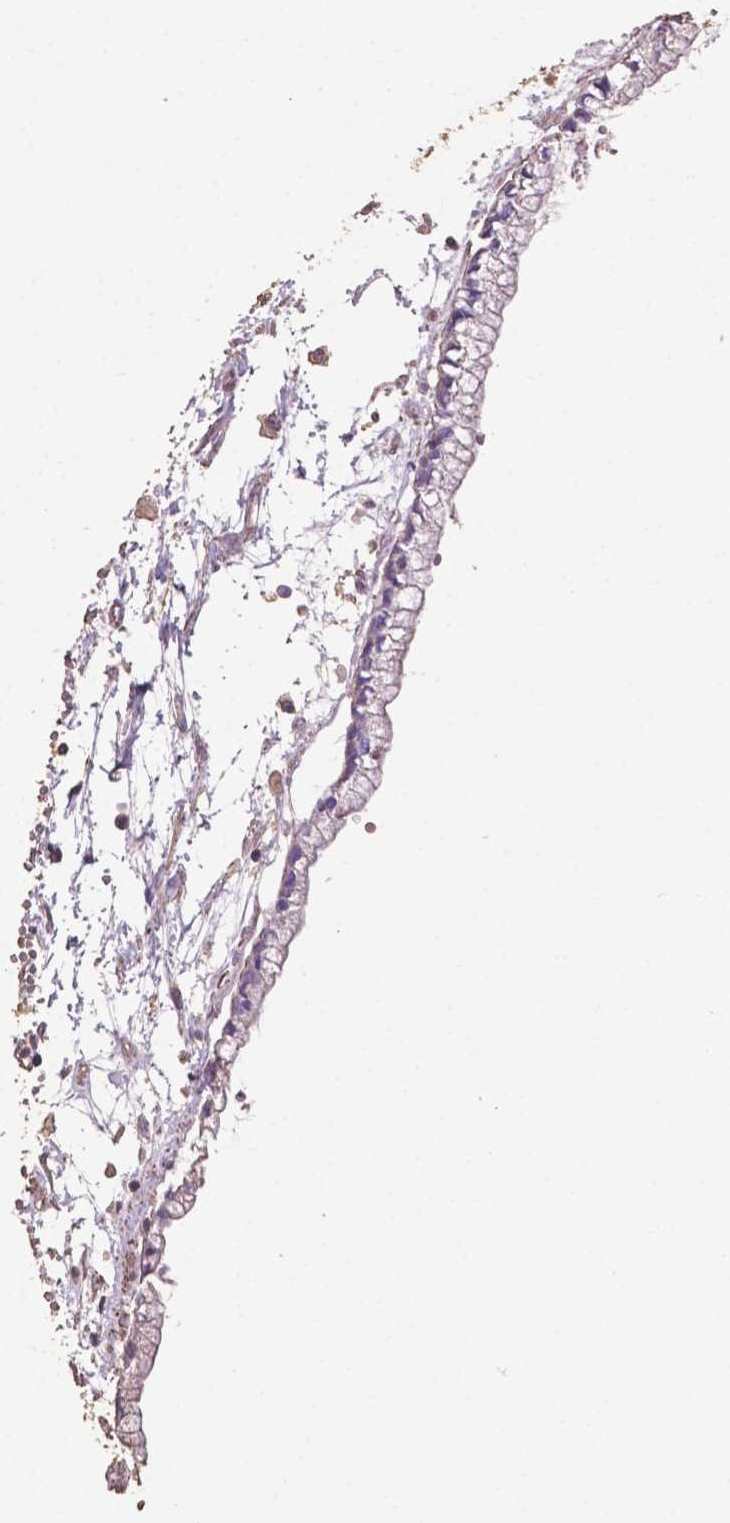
{"staining": {"intensity": "weak", "quantity": "25%-75%", "location": "cytoplasmic/membranous"}, "tissue": "ovarian cancer", "cell_type": "Tumor cells", "image_type": "cancer", "snomed": [{"axis": "morphology", "description": "Cystadenocarcinoma, mucinous, NOS"}, {"axis": "topography", "description": "Ovary"}], "caption": "Weak cytoplasmic/membranous staining is seen in about 25%-75% of tumor cells in ovarian mucinous cystadenocarcinoma.", "gene": "COMMD4", "patient": {"sex": "female", "age": 67}}